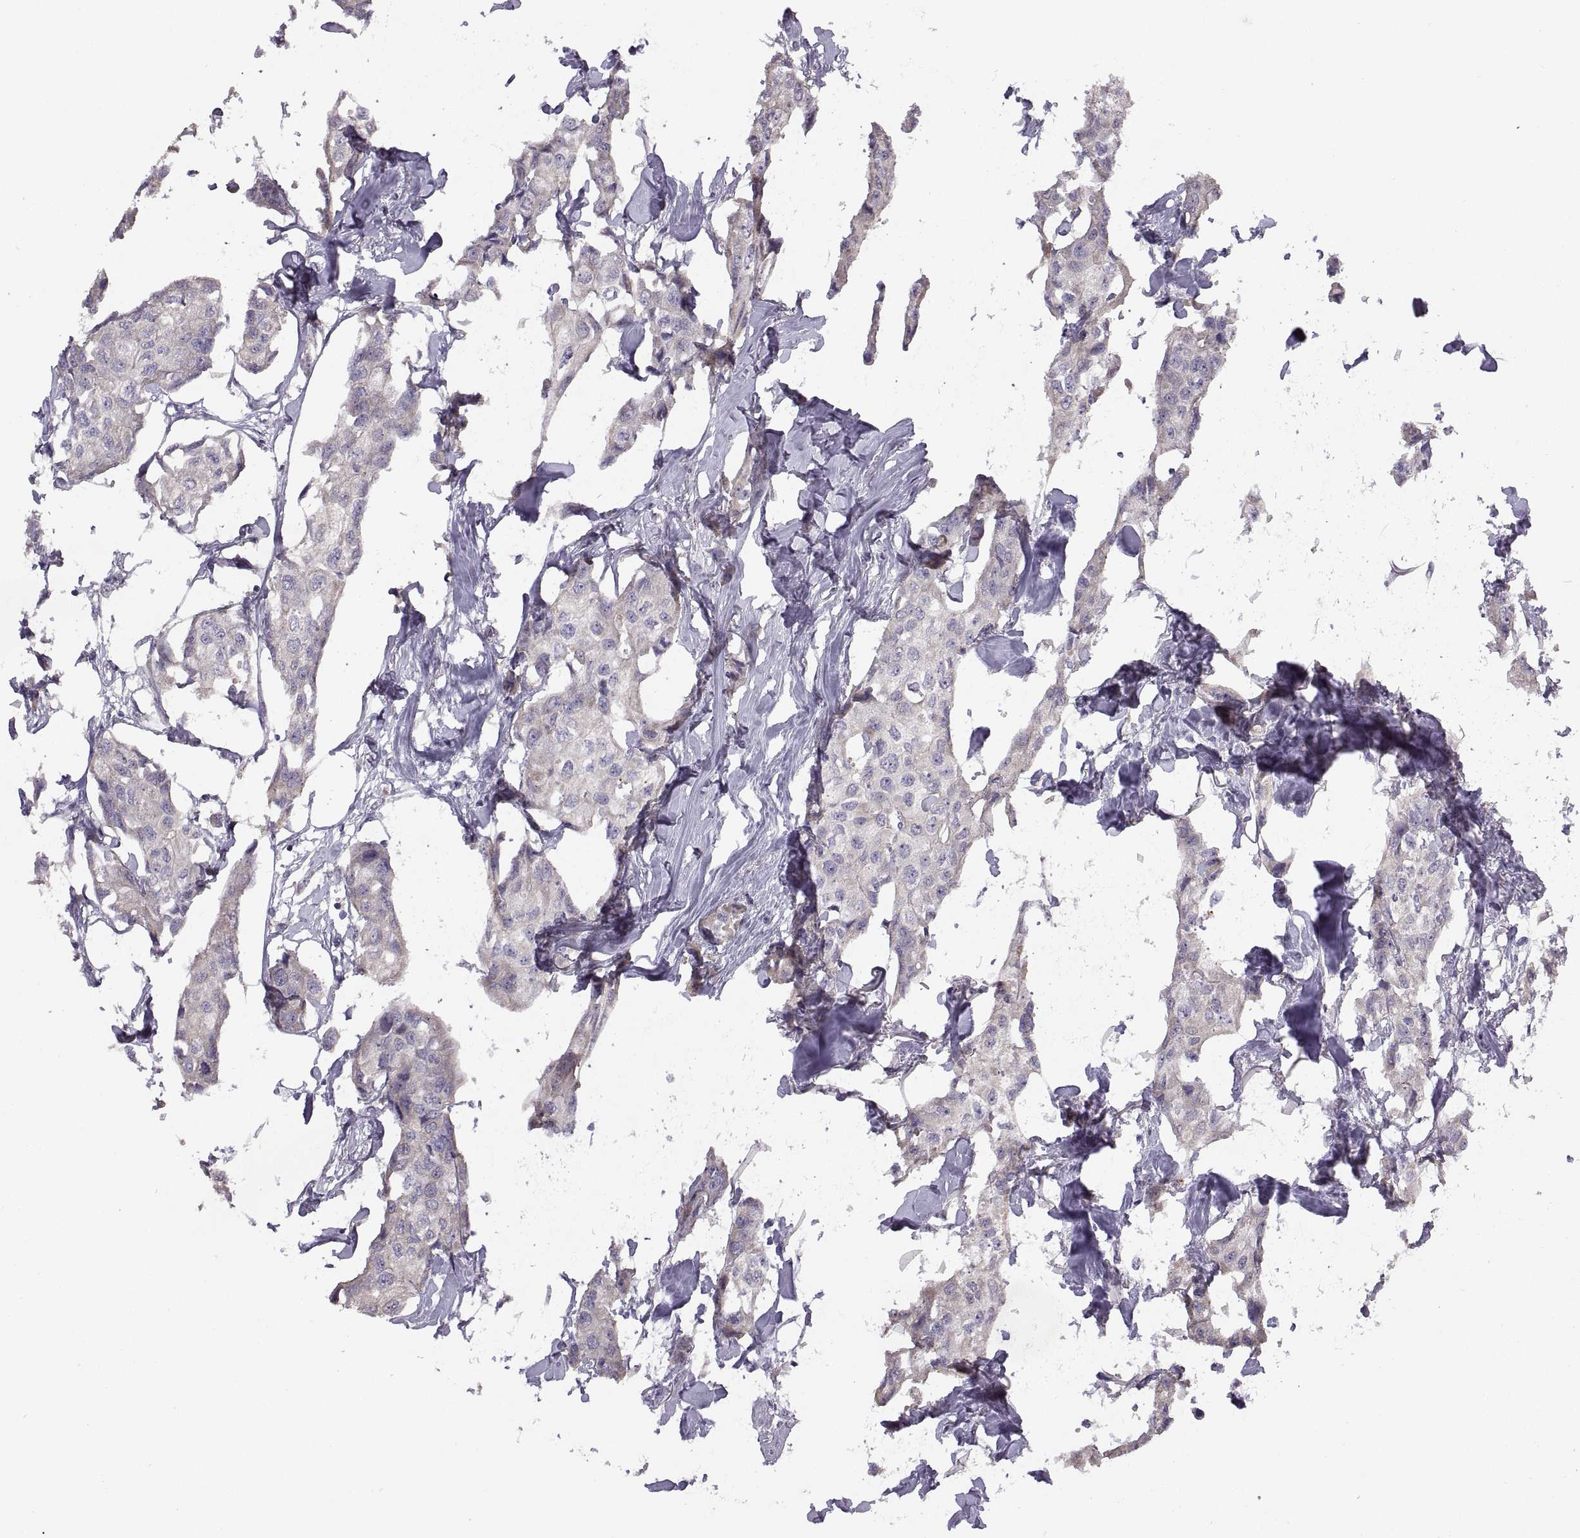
{"staining": {"intensity": "negative", "quantity": "none", "location": "none"}, "tissue": "breast cancer", "cell_type": "Tumor cells", "image_type": "cancer", "snomed": [{"axis": "morphology", "description": "Duct carcinoma"}, {"axis": "topography", "description": "Breast"}], "caption": "DAB immunohistochemical staining of breast cancer displays no significant expression in tumor cells. (DAB immunohistochemistry visualized using brightfield microscopy, high magnification).", "gene": "ACSBG2", "patient": {"sex": "female", "age": 80}}